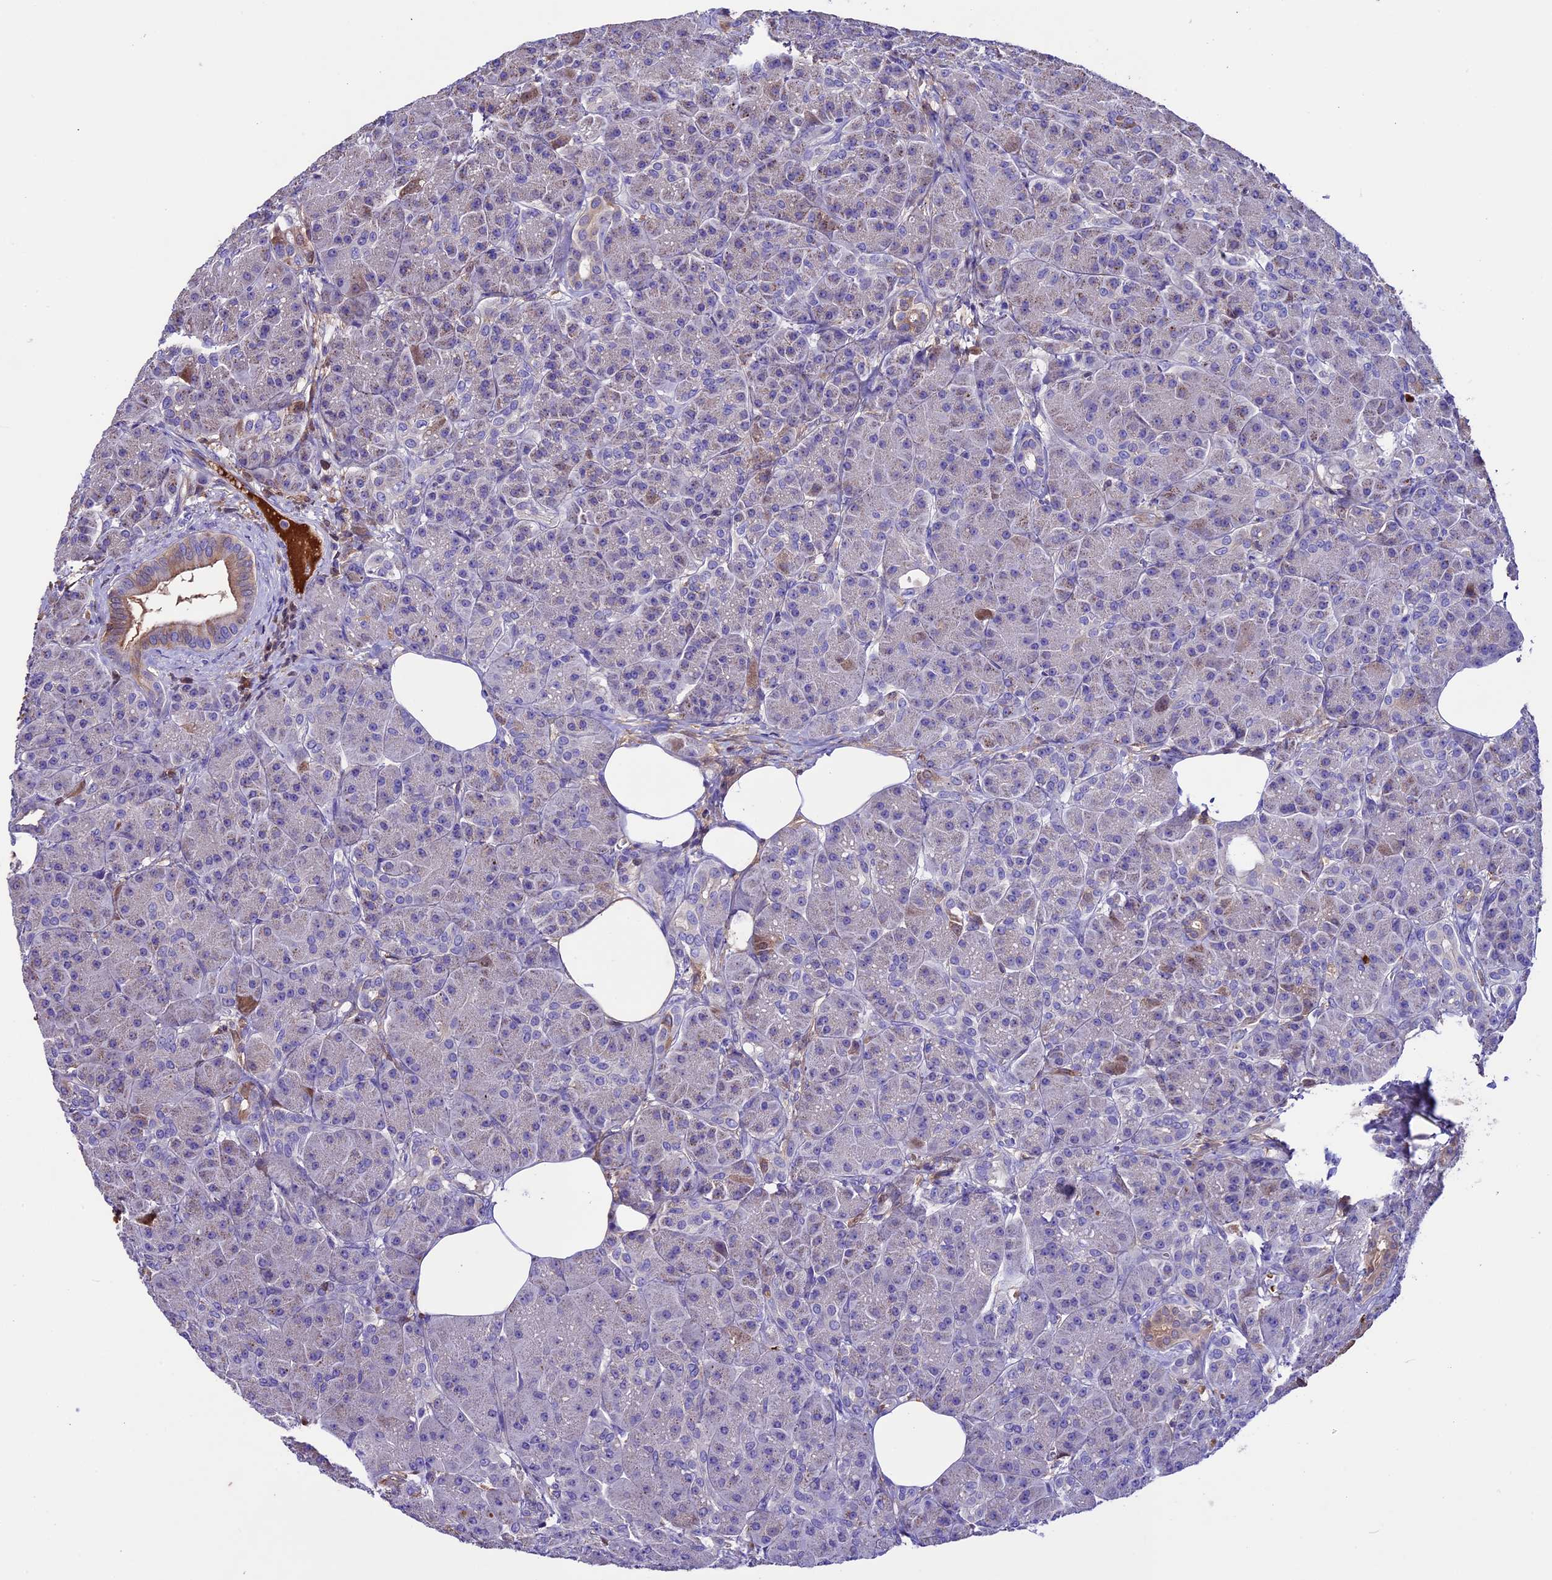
{"staining": {"intensity": "moderate", "quantity": "25%-75%", "location": "cytoplasmic/membranous"}, "tissue": "pancreas", "cell_type": "Exocrine glandular cells", "image_type": "normal", "snomed": [{"axis": "morphology", "description": "Normal tissue, NOS"}, {"axis": "topography", "description": "Pancreas"}], "caption": "A brown stain shows moderate cytoplasmic/membranous staining of a protein in exocrine glandular cells of unremarkable pancreas. Nuclei are stained in blue.", "gene": "TCP11L2", "patient": {"sex": "male", "age": 63}}